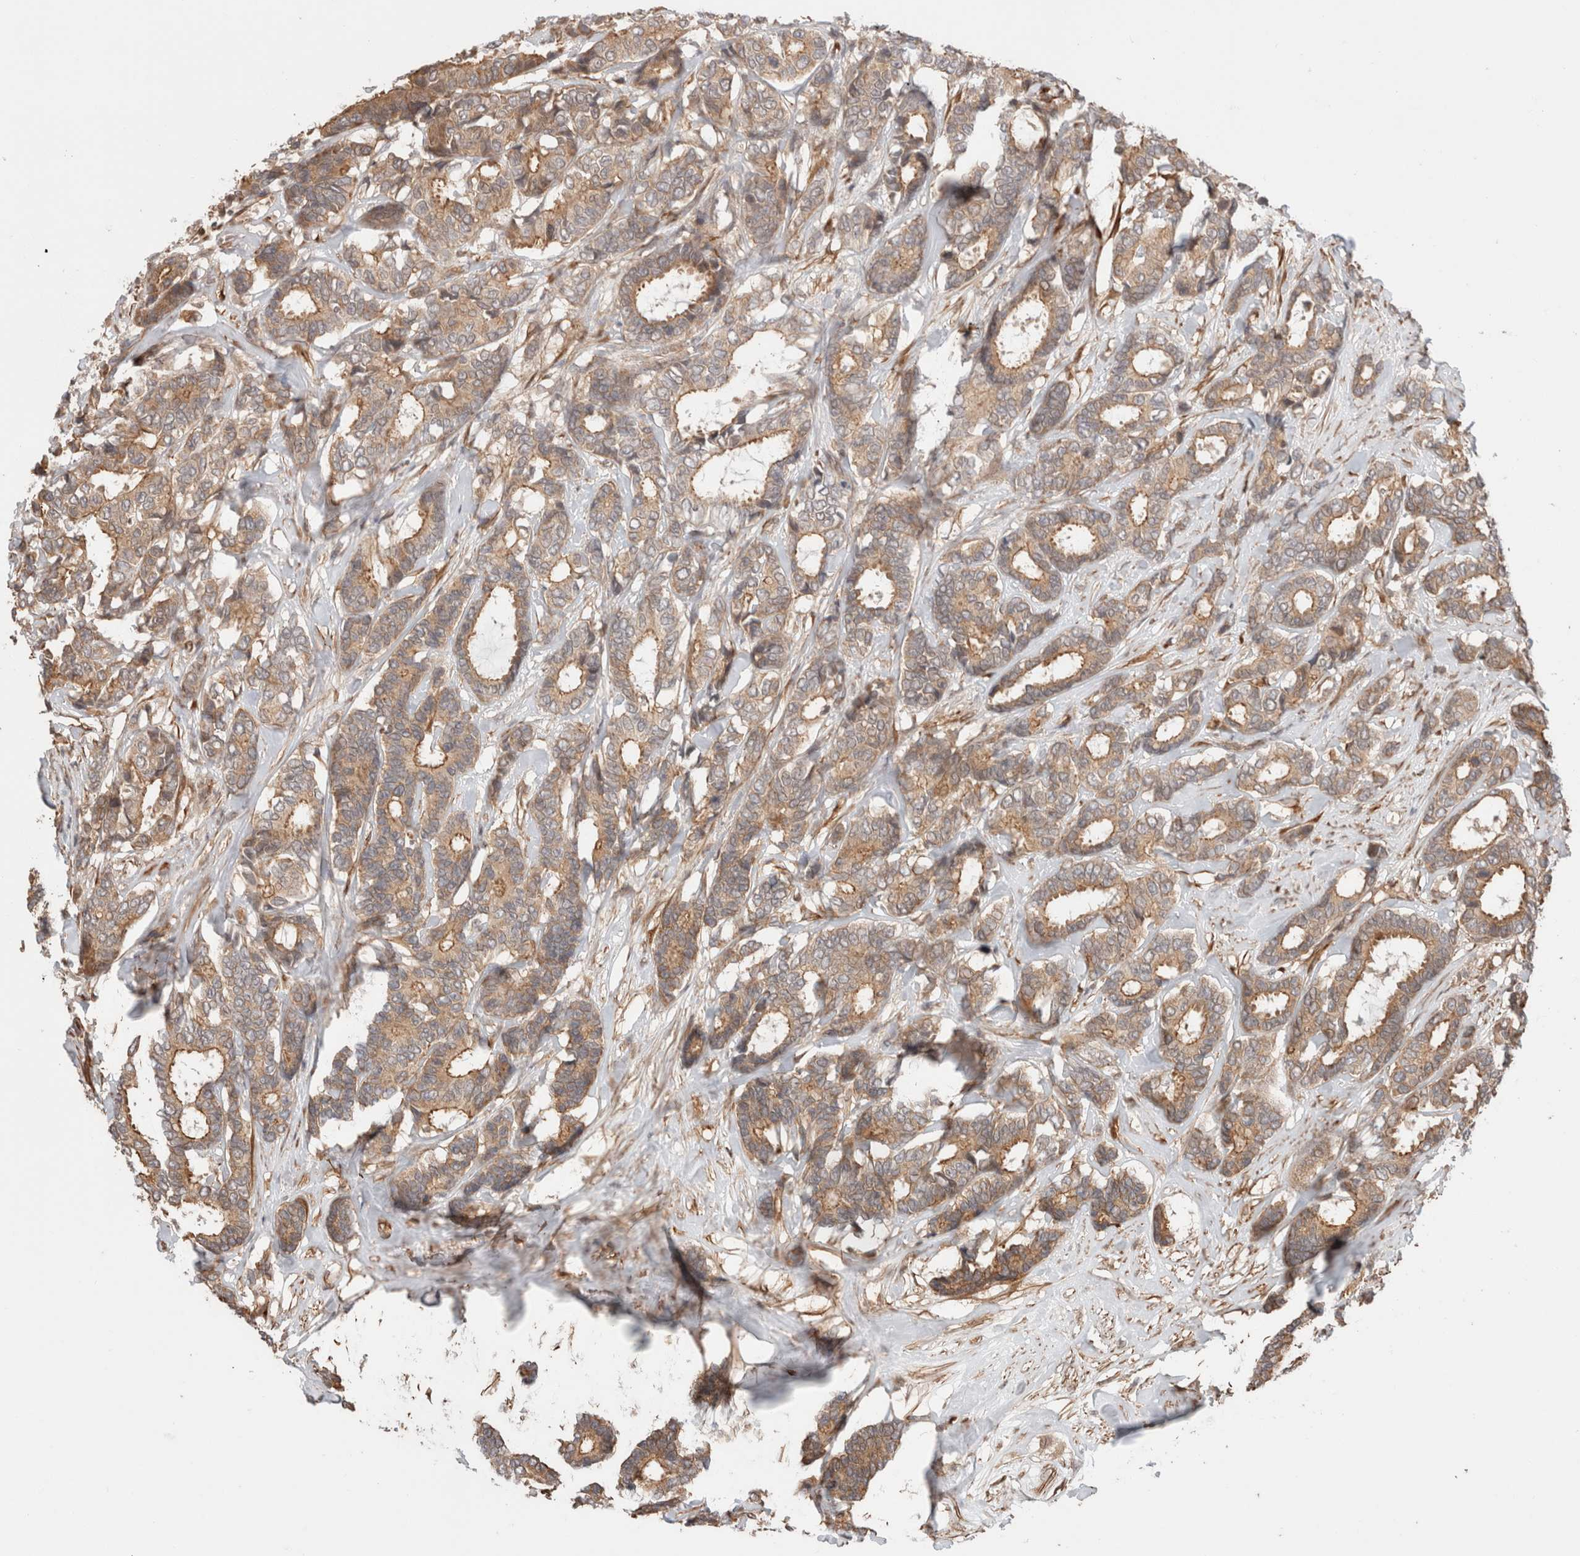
{"staining": {"intensity": "moderate", "quantity": ">75%", "location": "cytoplasmic/membranous"}, "tissue": "breast cancer", "cell_type": "Tumor cells", "image_type": "cancer", "snomed": [{"axis": "morphology", "description": "Duct carcinoma"}, {"axis": "topography", "description": "Breast"}], "caption": "Breast cancer (invasive ductal carcinoma) was stained to show a protein in brown. There is medium levels of moderate cytoplasmic/membranous positivity in approximately >75% of tumor cells.", "gene": "ZNF649", "patient": {"sex": "female", "age": 87}}